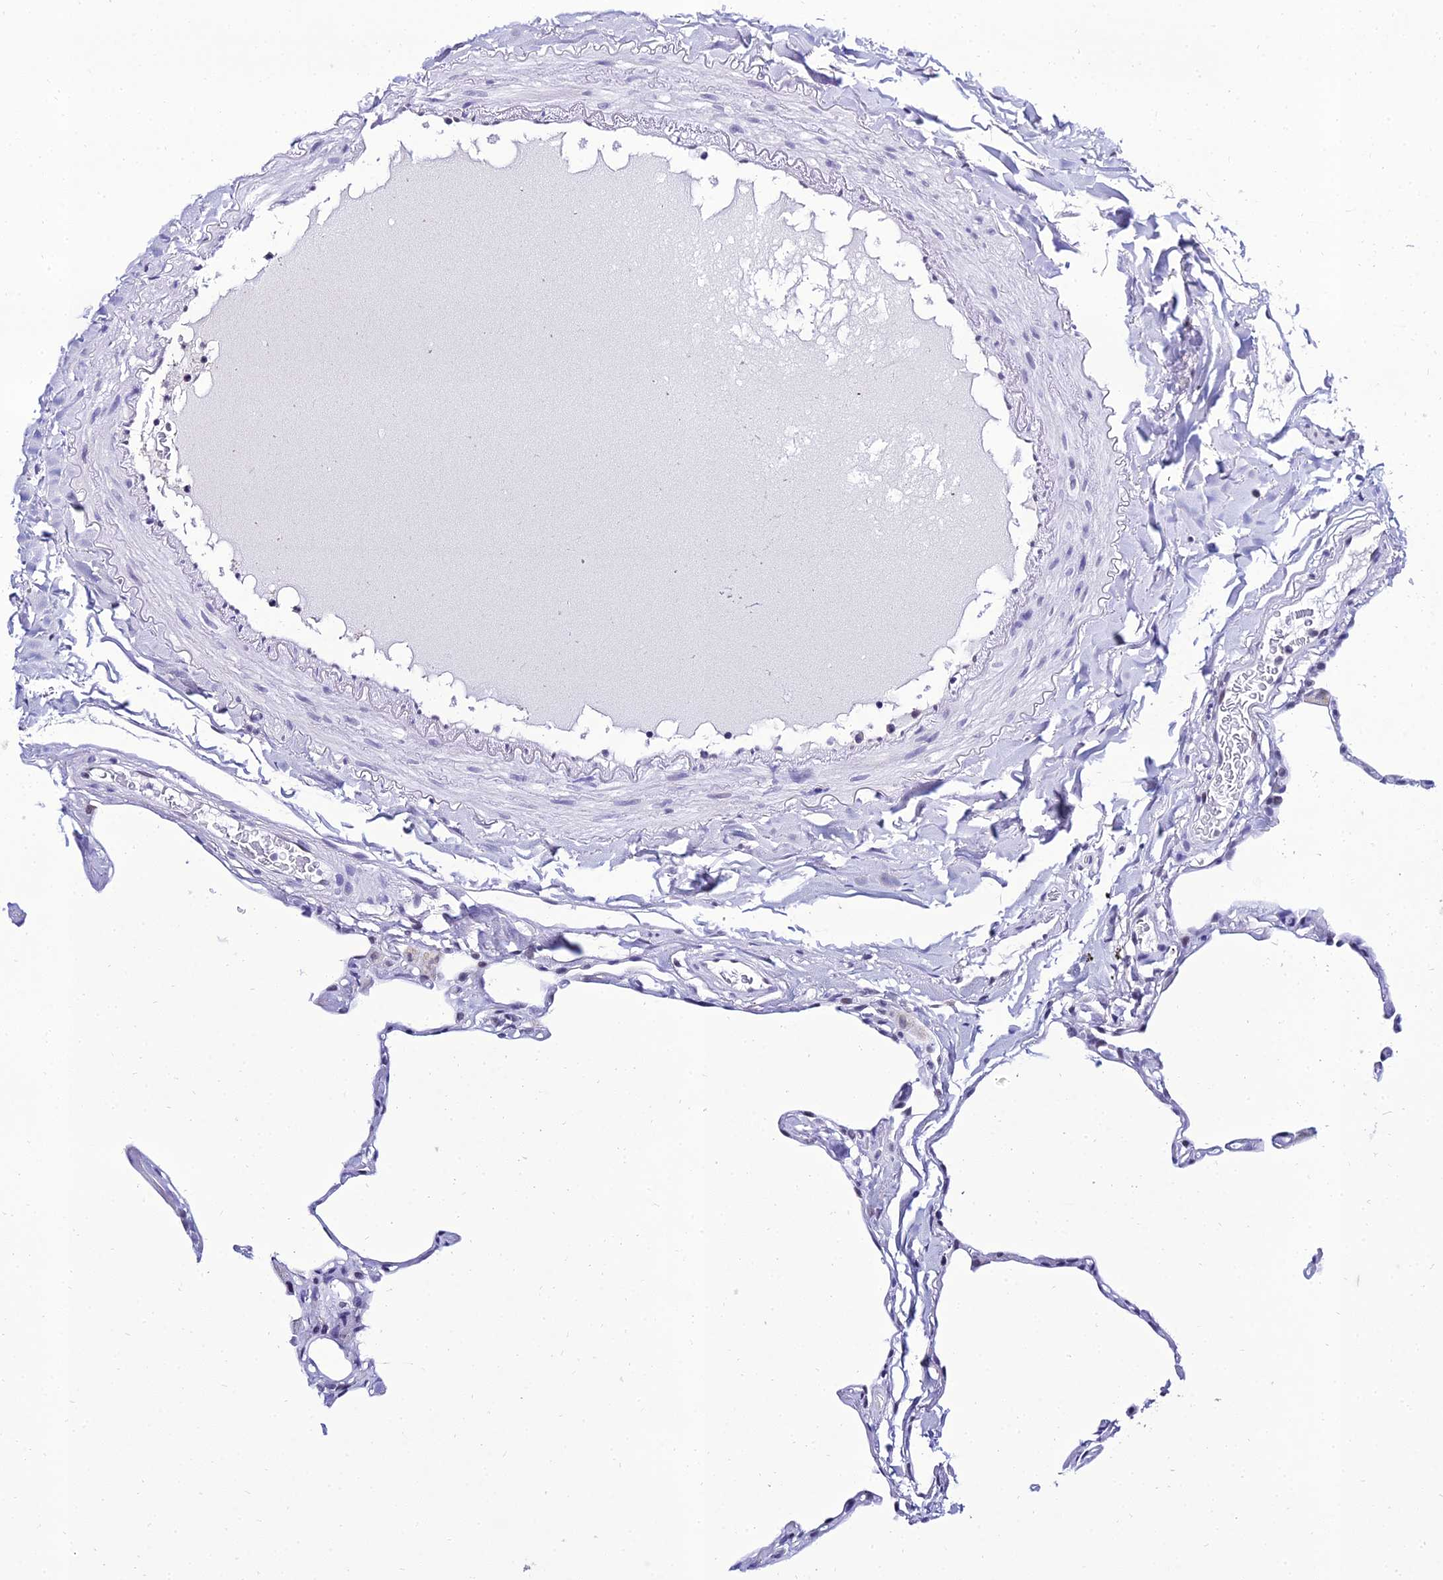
{"staining": {"intensity": "negative", "quantity": "none", "location": "none"}, "tissue": "lung", "cell_type": "Alveolar cells", "image_type": "normal", "snomed": [{"axis": "morphology", "description": "Normal tissue, NOS"}, {"axis": "topography", "description": "Lung"}], "caption": "Immunohistochemistry micrograph of unremarkable lung stained for a protein (brown), which demonstrates no staining in alveolar cells.", "gene": "PPP4R2", "patient": {"sex": "male", "age": 65}}